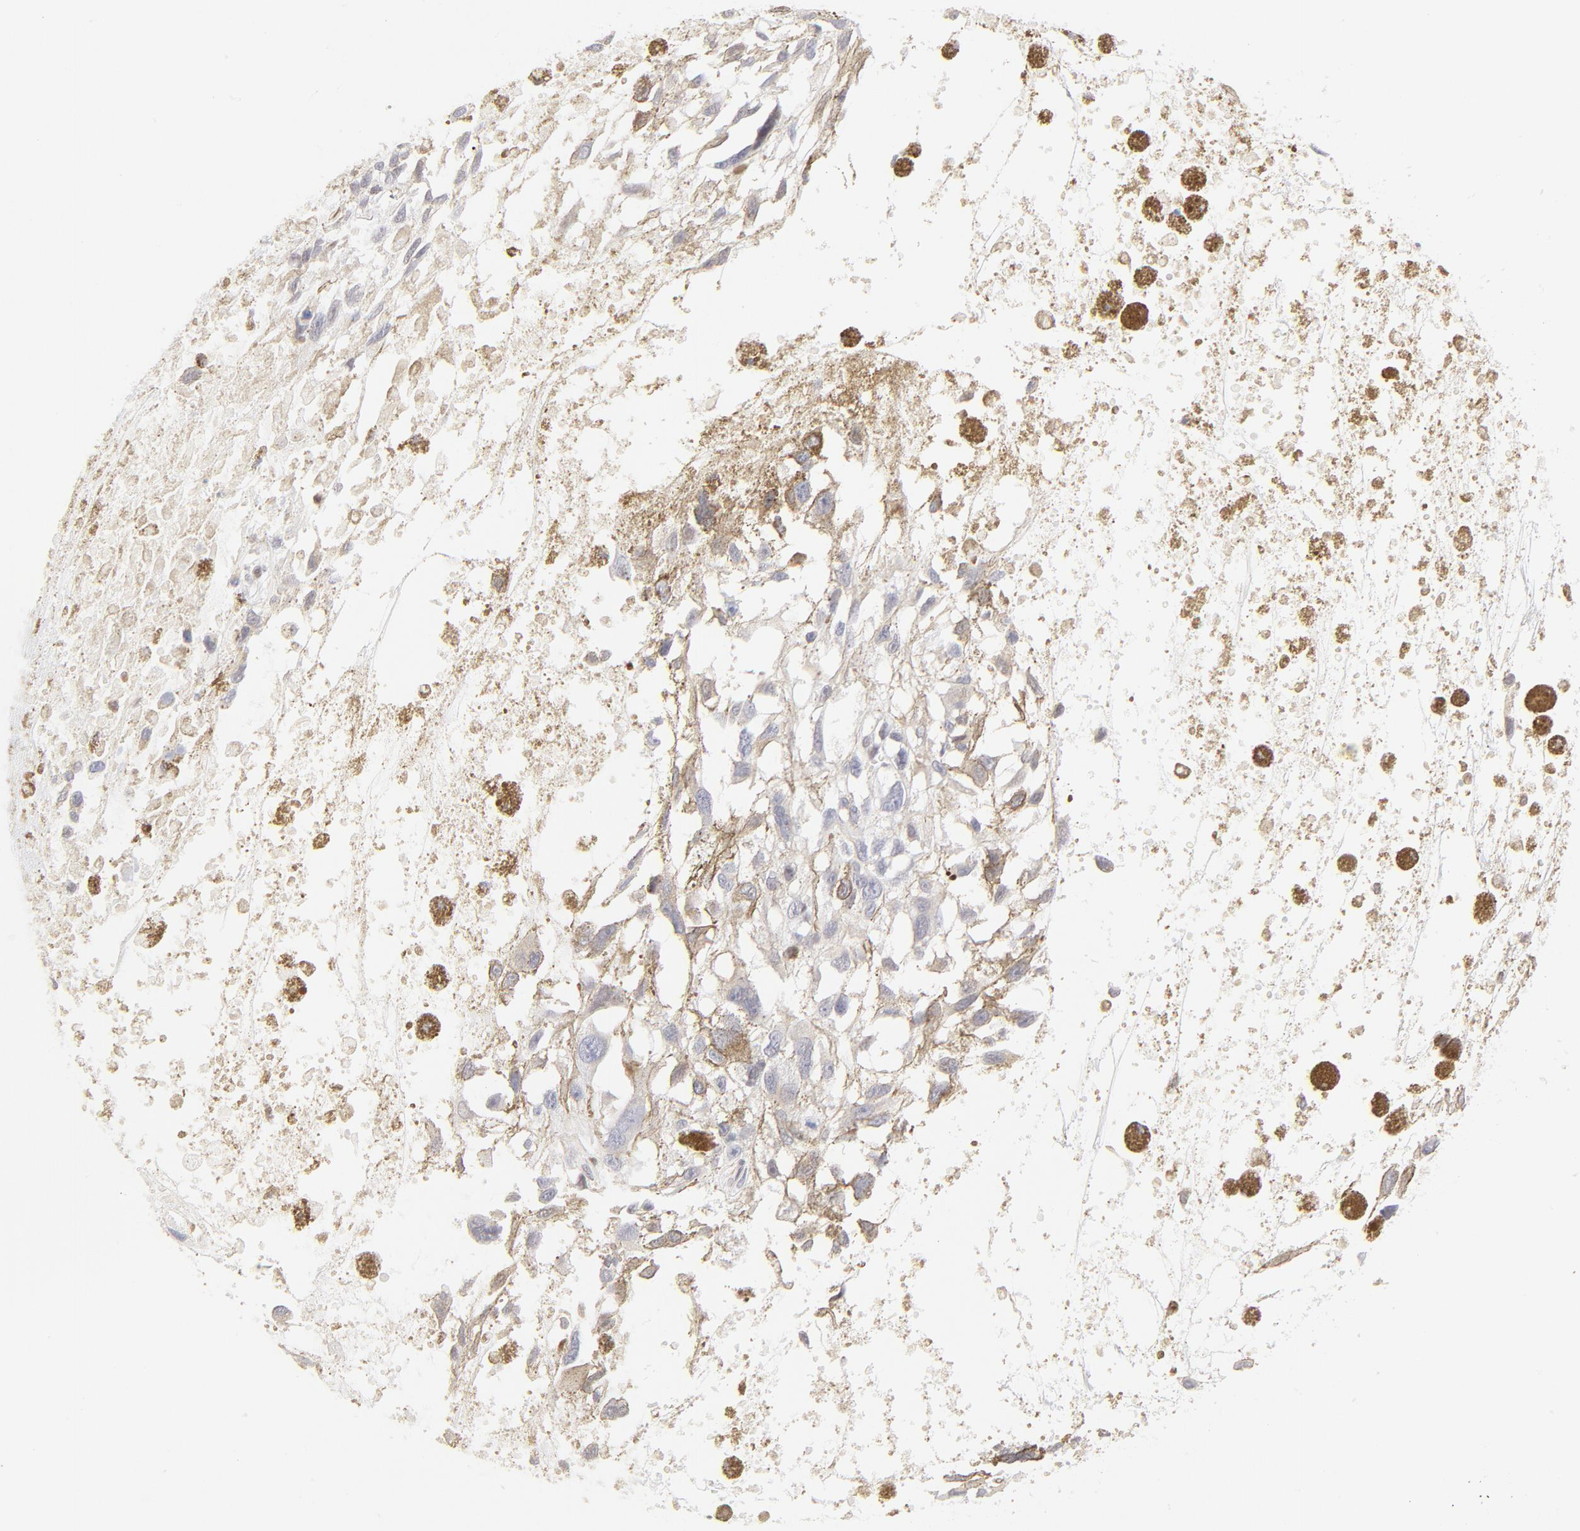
{"staining": {"intensity": "negative", "quantity": "none", "location": "none"}, "tissue": "melanoma", "cell_type": "Tumor cells", "image_type": "cancer", "snomed": [{"axis": "morphology", "description": "Malignant melanoma, Metastatic site"}, {"axis": "topography", "description": "Lymph node"}], "caption": "Immunohistochemistry (IHC) micrograph of neoplastic tissue: human melanoma stained with DAB exhibits no significant protein expression in tumor cells.", "gene": "PBX1", "patient": {"sex": "male", "age": 59}}